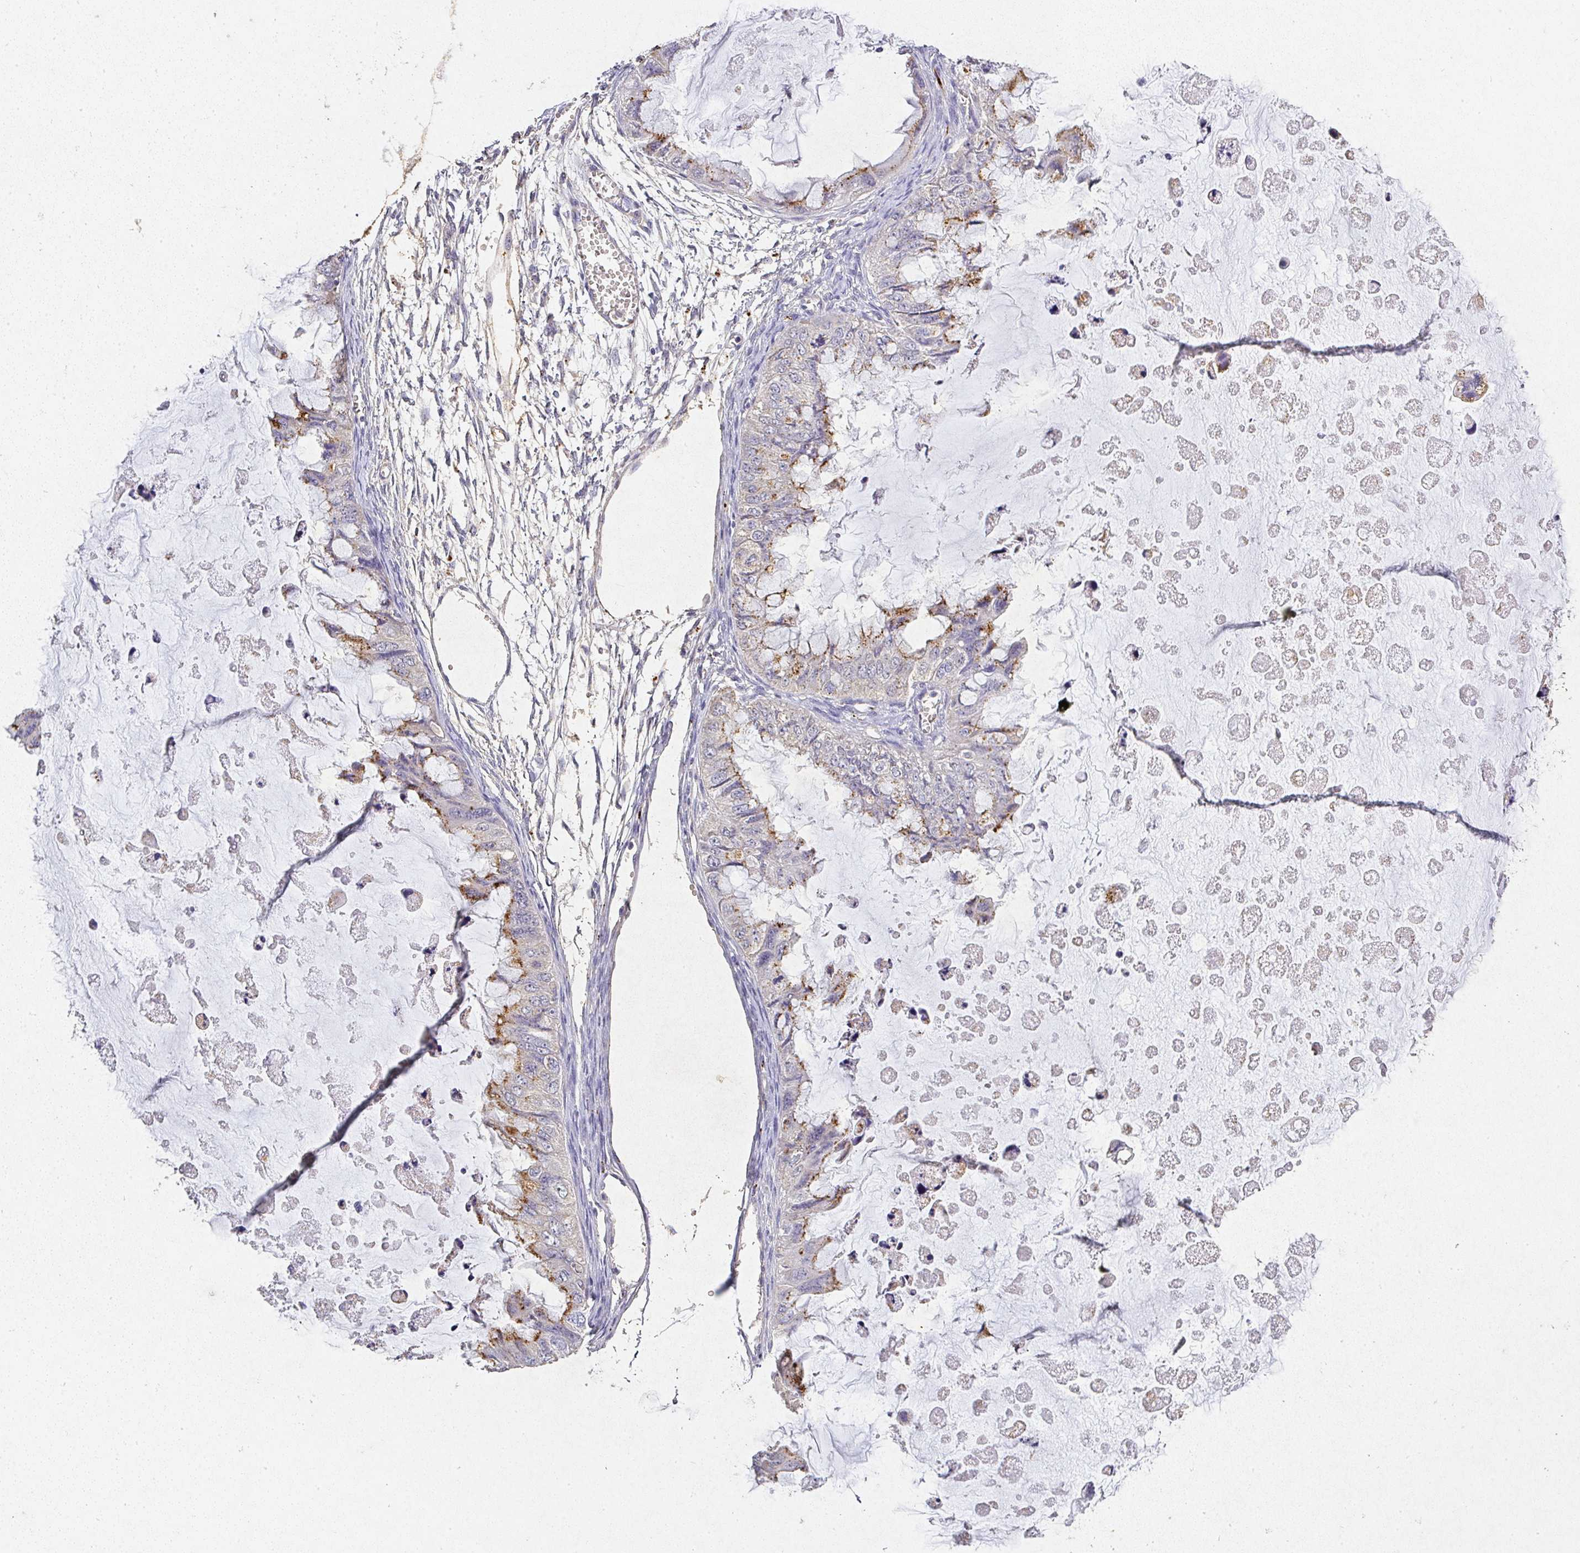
{"staining": {"intensity": "moderate", "quantity": "25%-75%", "location": "cytoplasmic/membranous"}, "tissue": "ovarian cancer", "cell_type": "Tumor cells", "image_type": "cancer", "snomed": [{"axis": "morphology", "description": "Cystadenocarcinoma, mucinous, NOS"}, {"axis": "topography", "description": "Ovary"}], "caption": "Tumor cells display medium levels of moderate cytoplasmic/membranous staining in approximately 25%-75% of cells in human ovarian cancer. Using DAB (brown) and hematoxylin (blue) stains, captured at high magnification using brightfield microscopy.", "gene": "RPS2", "patient": {"sex": "female", "age": 72}}